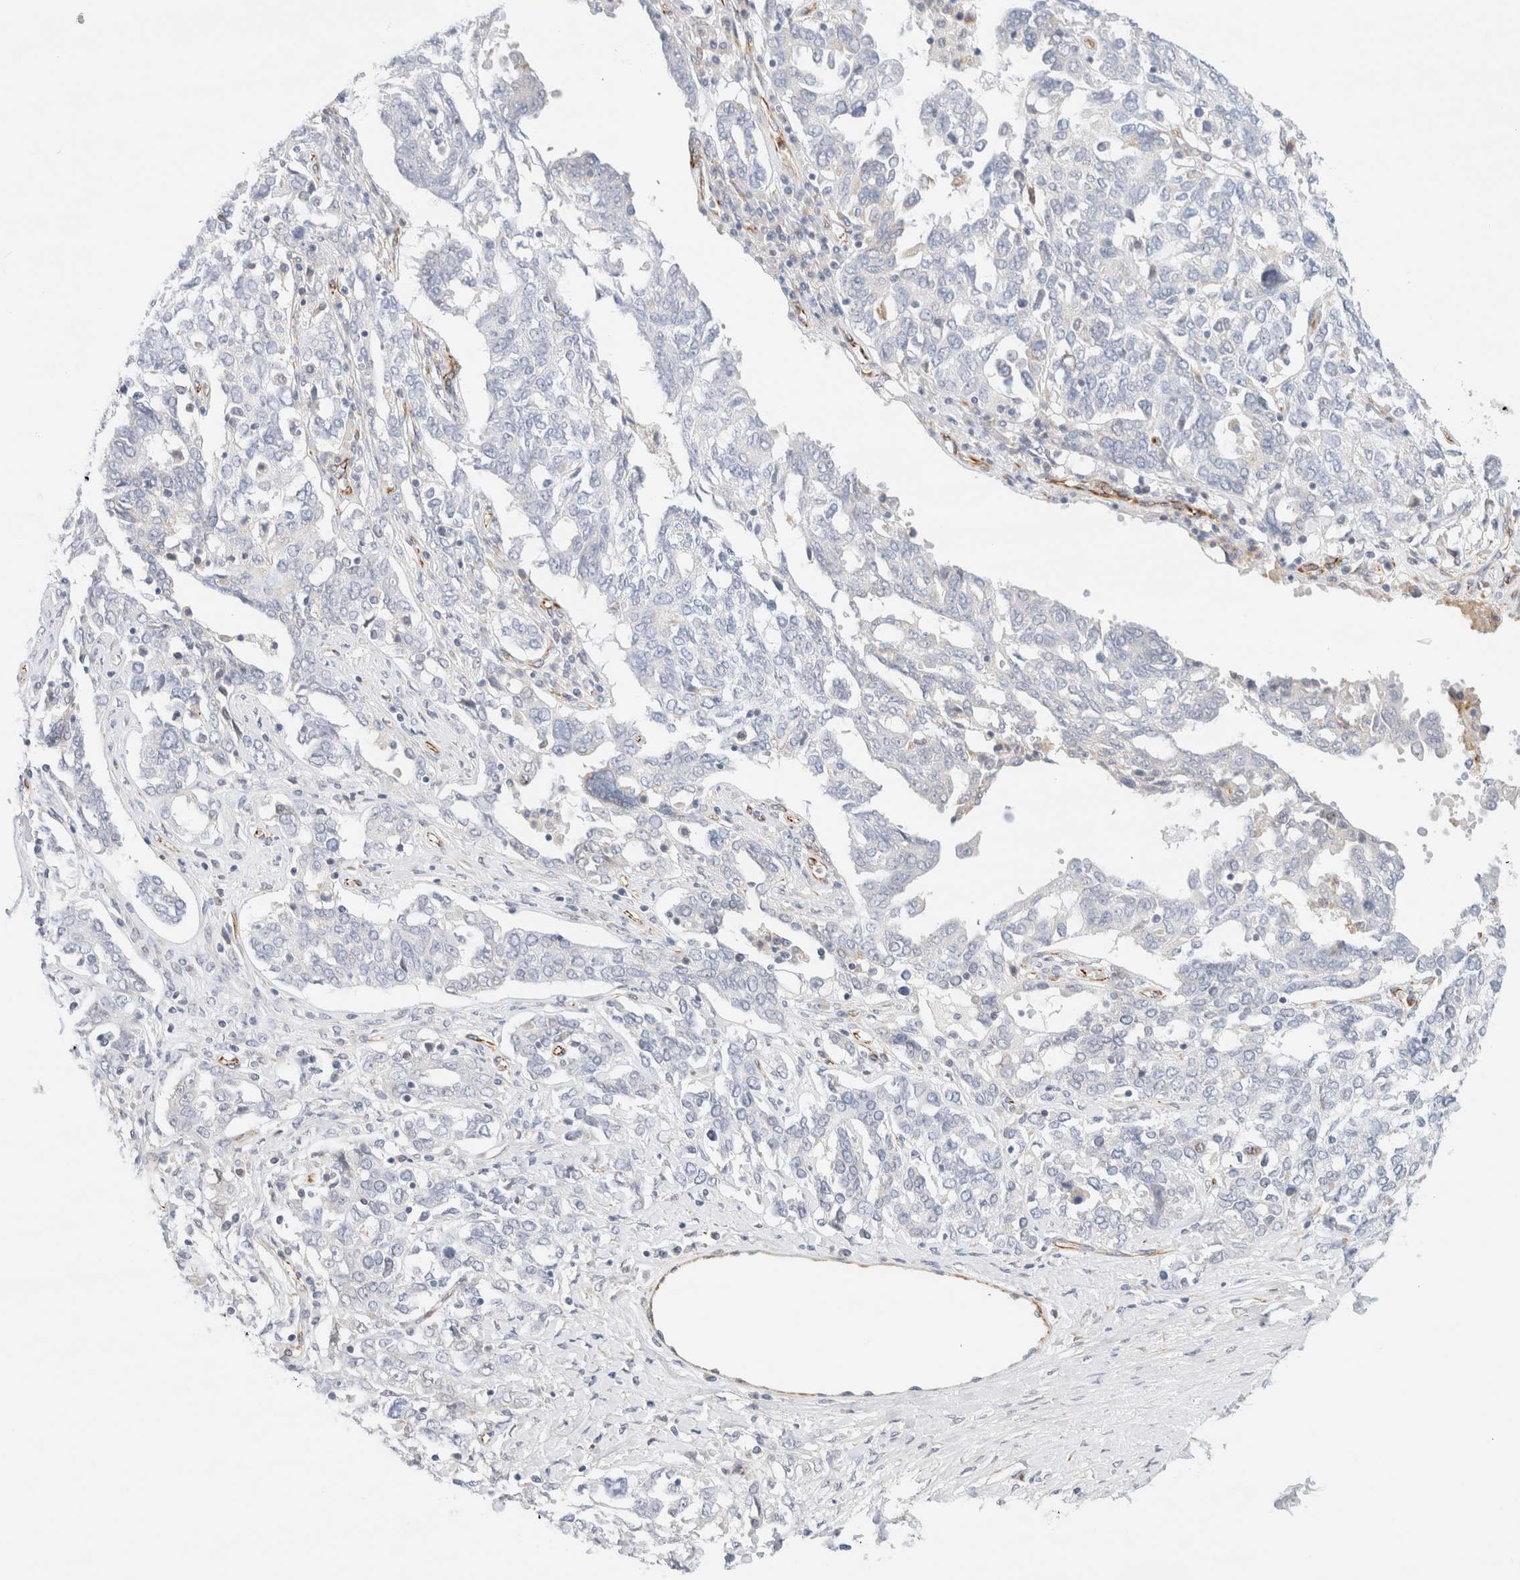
{"staining": {"intensity": "negative", "quantity": "none", "location": "none"}, "tissue": "ovarian cancer", "cell_type": "Tumor cells", "image_type": "cancer", "snomed": [{"axis": "morphology", "description": "Carcinoma, endometroid"}, {"axis": "topography", "description": "Ovary"}], "caption": "IHC micrograph of neoplastic tissue: ovarian cancer (endometroid carcinoma) stained with DAB displays no significant protein staining in tumor cells.", "gene": "SLC25A48", "patient": {"sex": "female", "age": 62}}